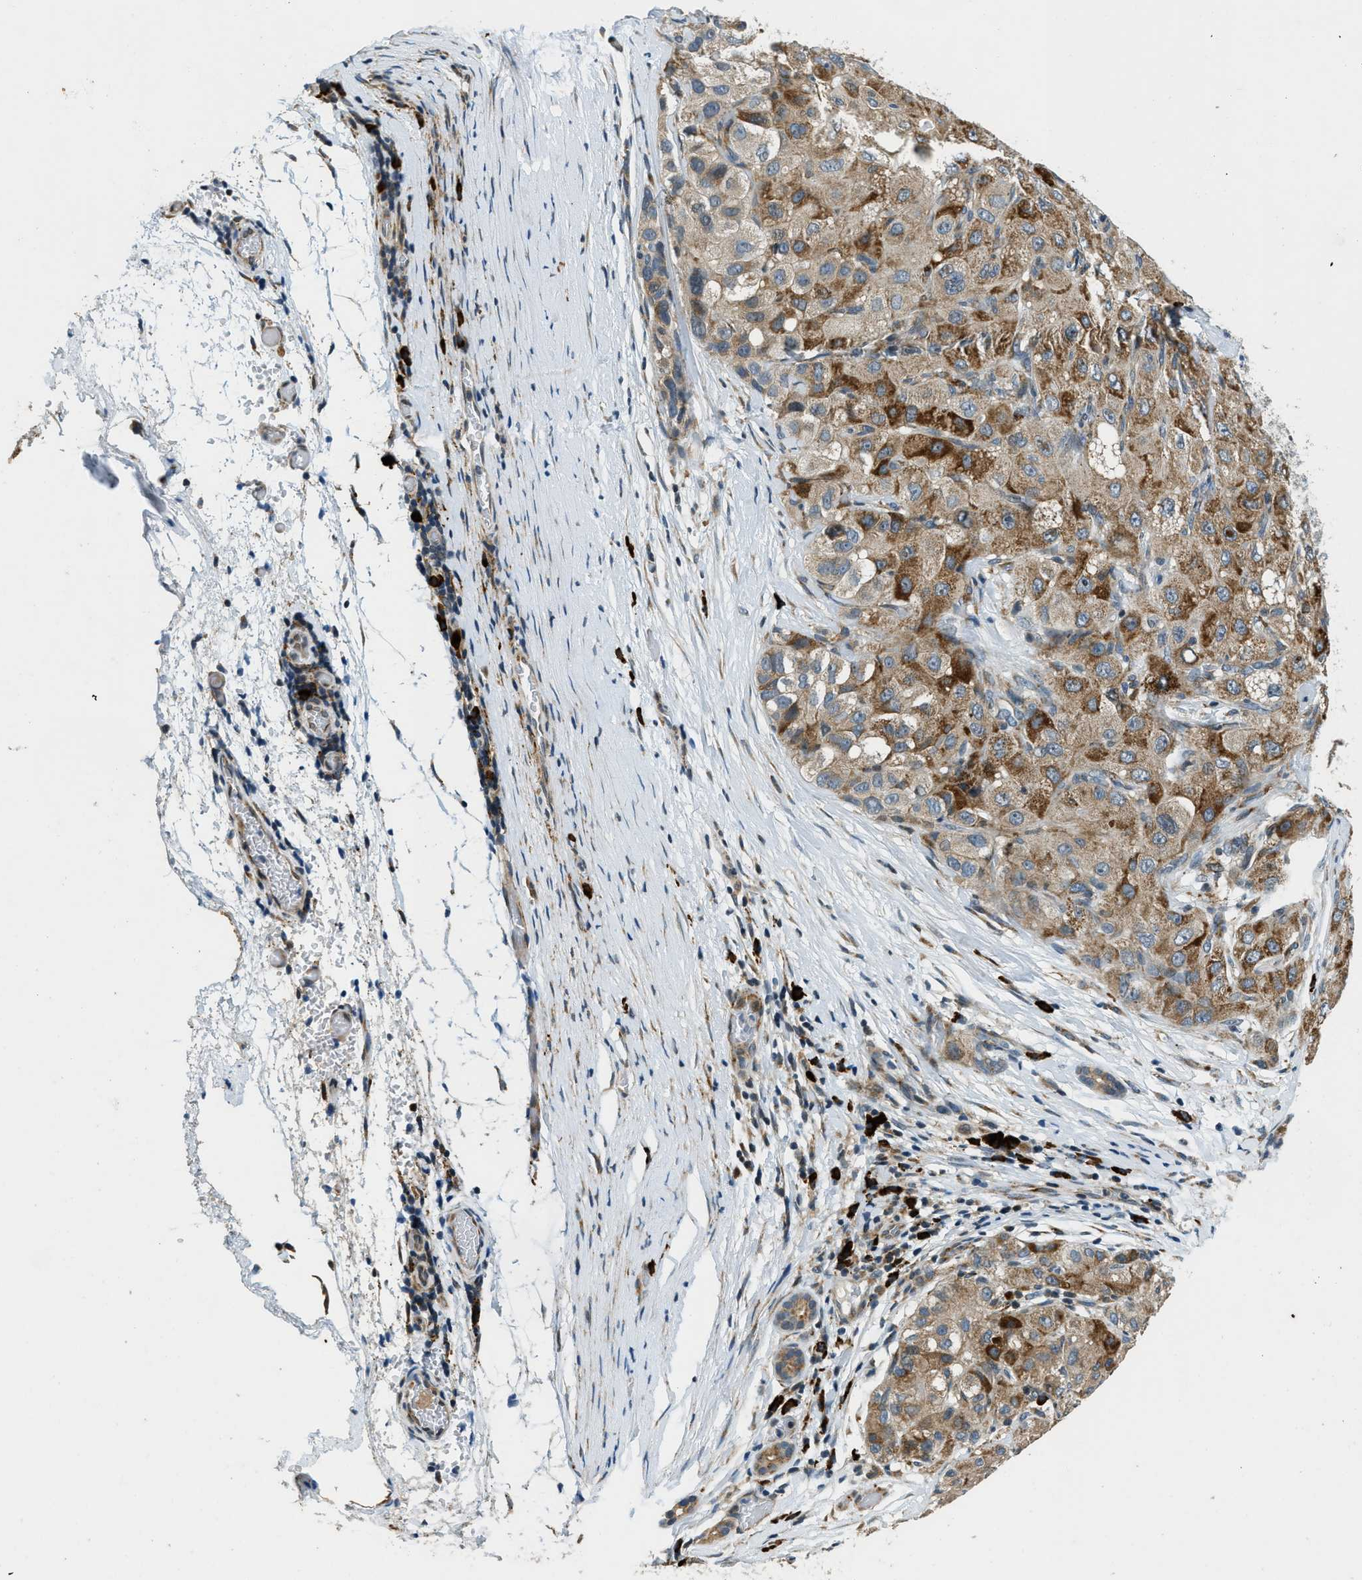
{"staining": {"intensity": "moderate", "quantity": ">75%", "location": "cytoplasmic/membranous"}, "tissue": "liver cancer", "cell_type": "Tumor cells", "image_type": "cancer", "snomed": [{"axis": "morphology", "description": "Carcinoma, Hepatocellular, NOS"}, {"axis": "topography", "description": "Liver"}], "caption": "Immunohistochemical staining of liver cancer exhibits medium levels of moderate cytoplasmic/membranous positivity in about >75% of tumor cells. Using DAB (brown) and hematoxylin (blue) stains, captured at high magnification using brightfield microscopy.", "gene": "HERC2", "patient": {"sex": "male", "age": 80}}